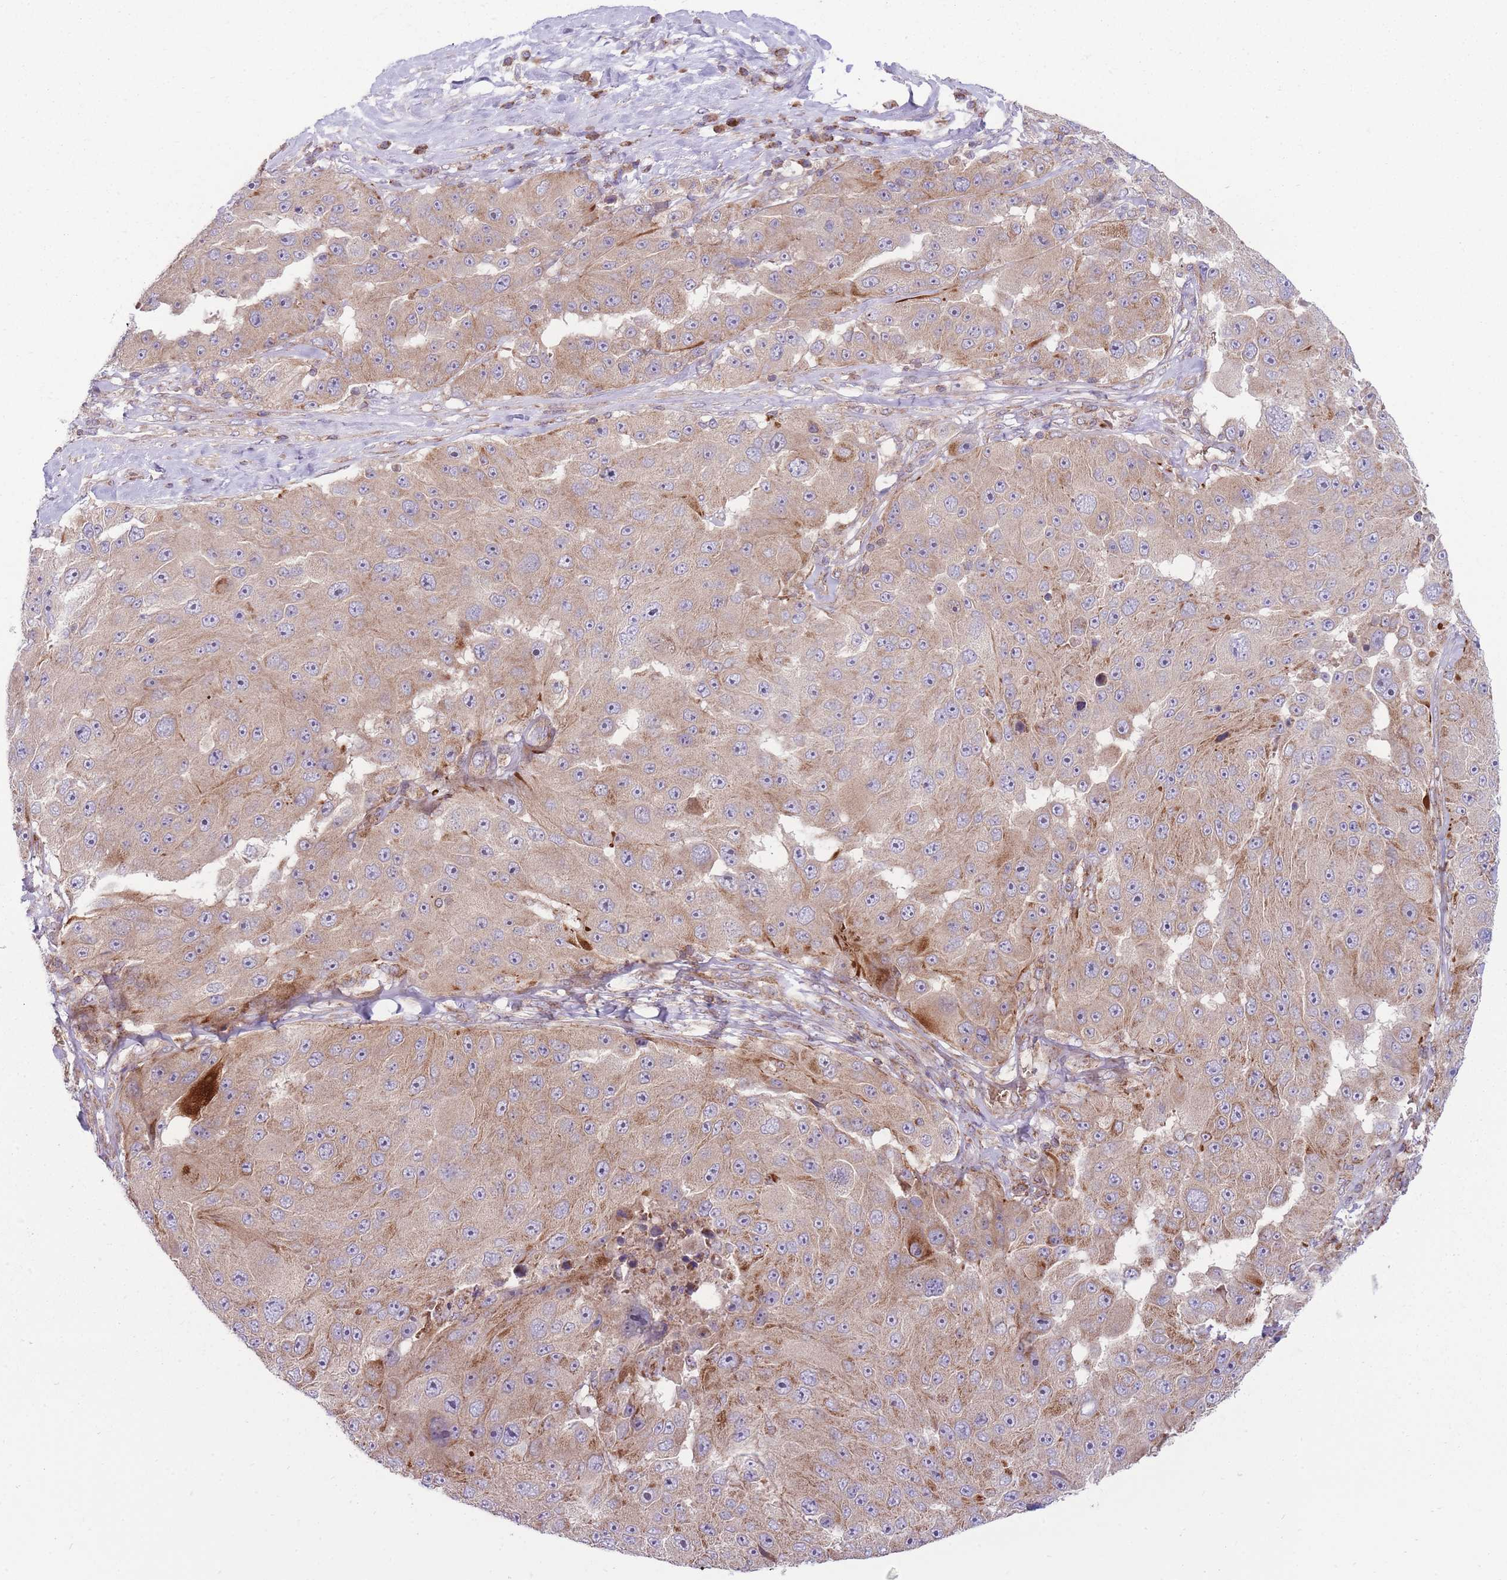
{"staining": {"intensity": "moderate", "quantity": "<25%", "location": "cytoplasmic/membranous"}, "tissue": "melanoma", "cell_type": "Tumor cells", "image_type": "cancer", "snomed": [{"axis": "morphology", "description": "Malignant melanoma, Metastatic site"}, {"axis": "topography", "description": "Lymph node"}], "caption": "A histopathology image of melanoma stained for a protein shows moderate cytoplasmic/membranous brown staining in tumor cells. (DAB = brown stain, brightfield microscopy at high magnification).", "gene": "ANKRD10", "patient": {"sex": "male", "age": 62}}